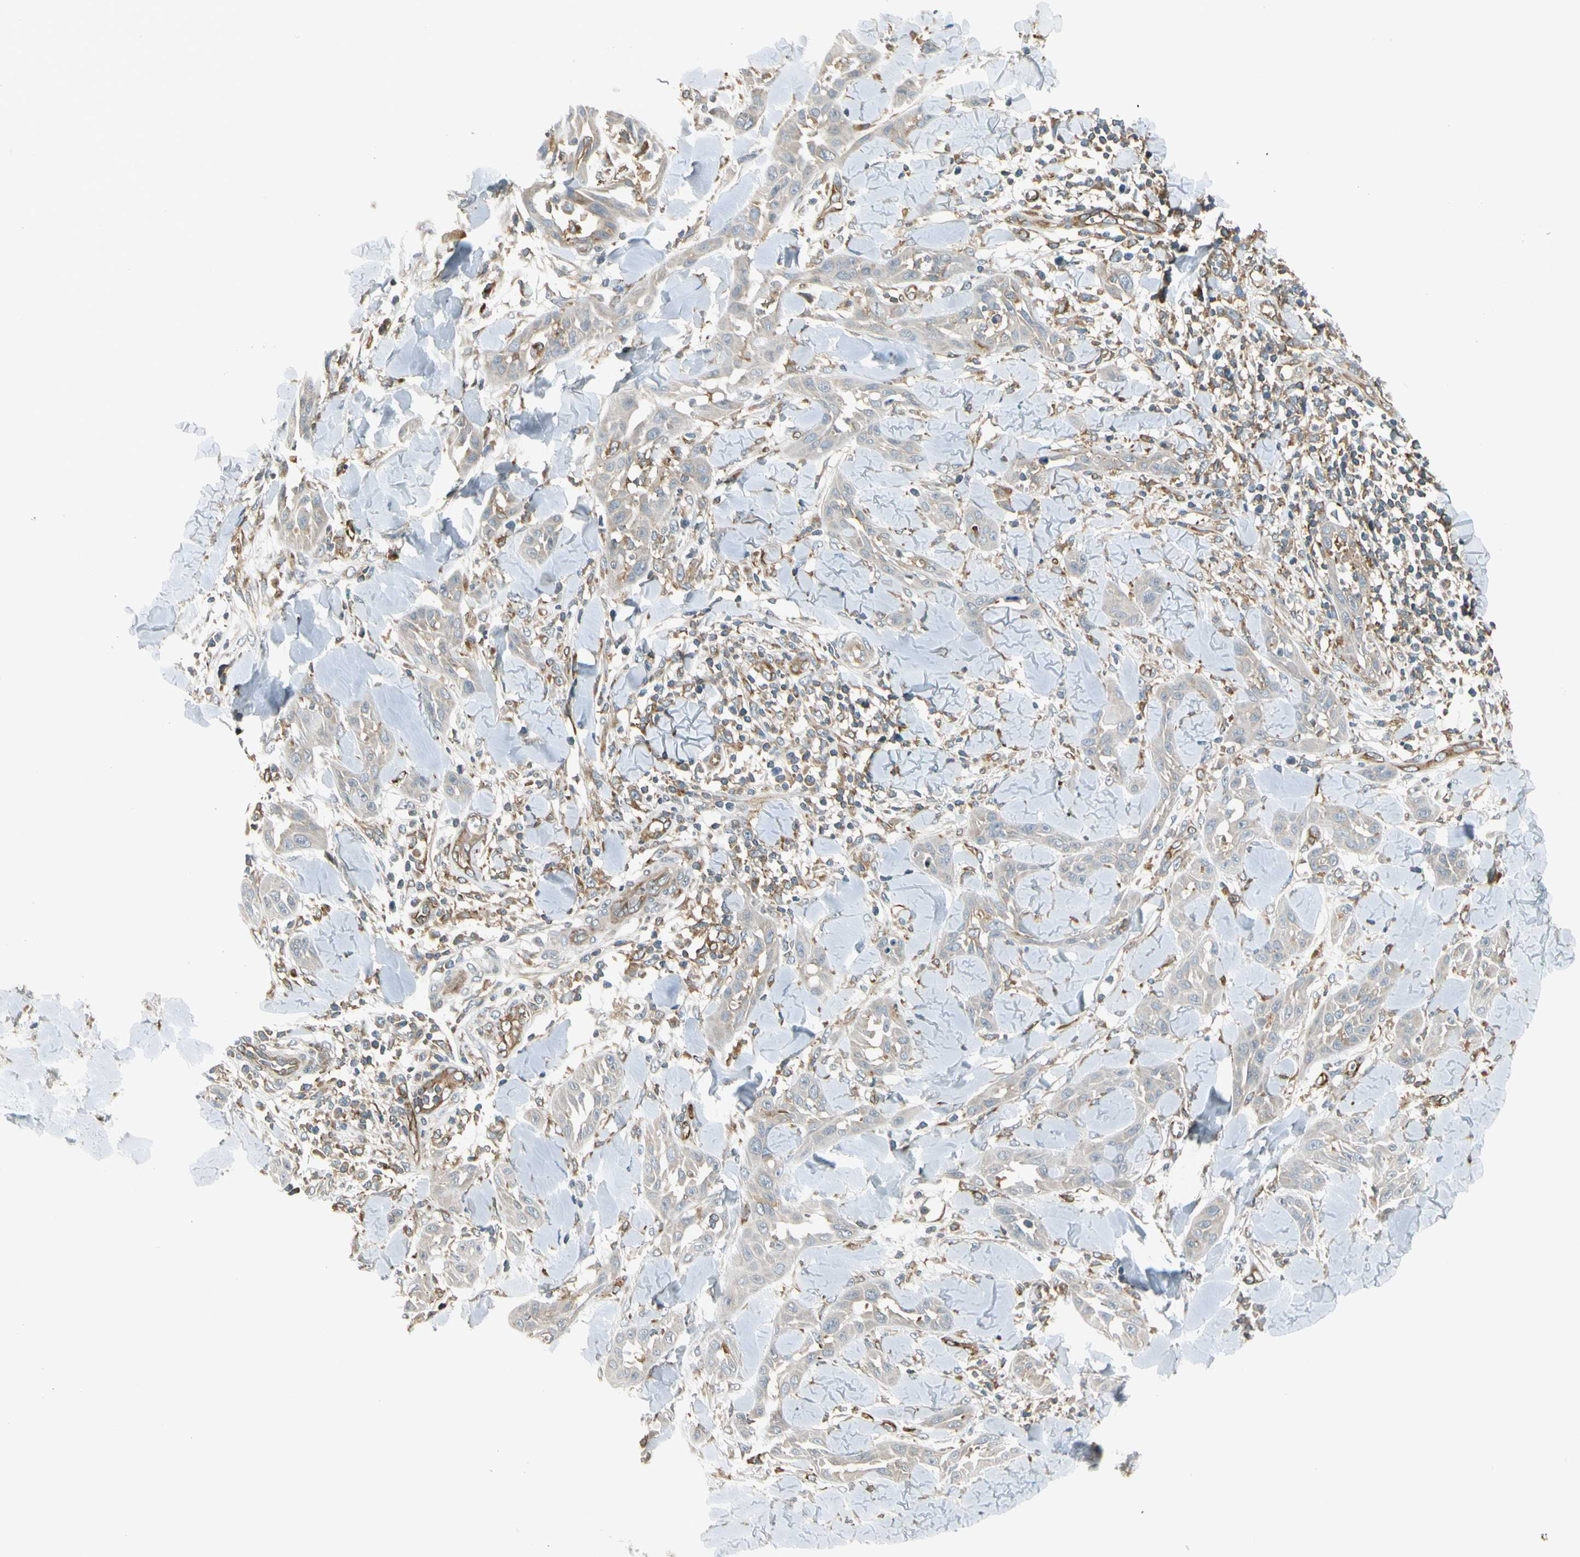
{"staining": {"intensity": "negative", "quantity": "none", "location": "none"}, "tissue": "skin cancer", "cell_type": "Tumor cells", "image_type": "cancer", "snomed": [{"axis": "morphology", "description": "Squamous cell carcinoma, NOS"}, {"axis": "topography", "description": "Skin"}], "caption": "Squamous cell carcinoma (skin) was stained to show a protein in brown. There is no significant staining in tumor cells.", "gene": "TRIO", "patient": {"sex": "male", "age": 24}}